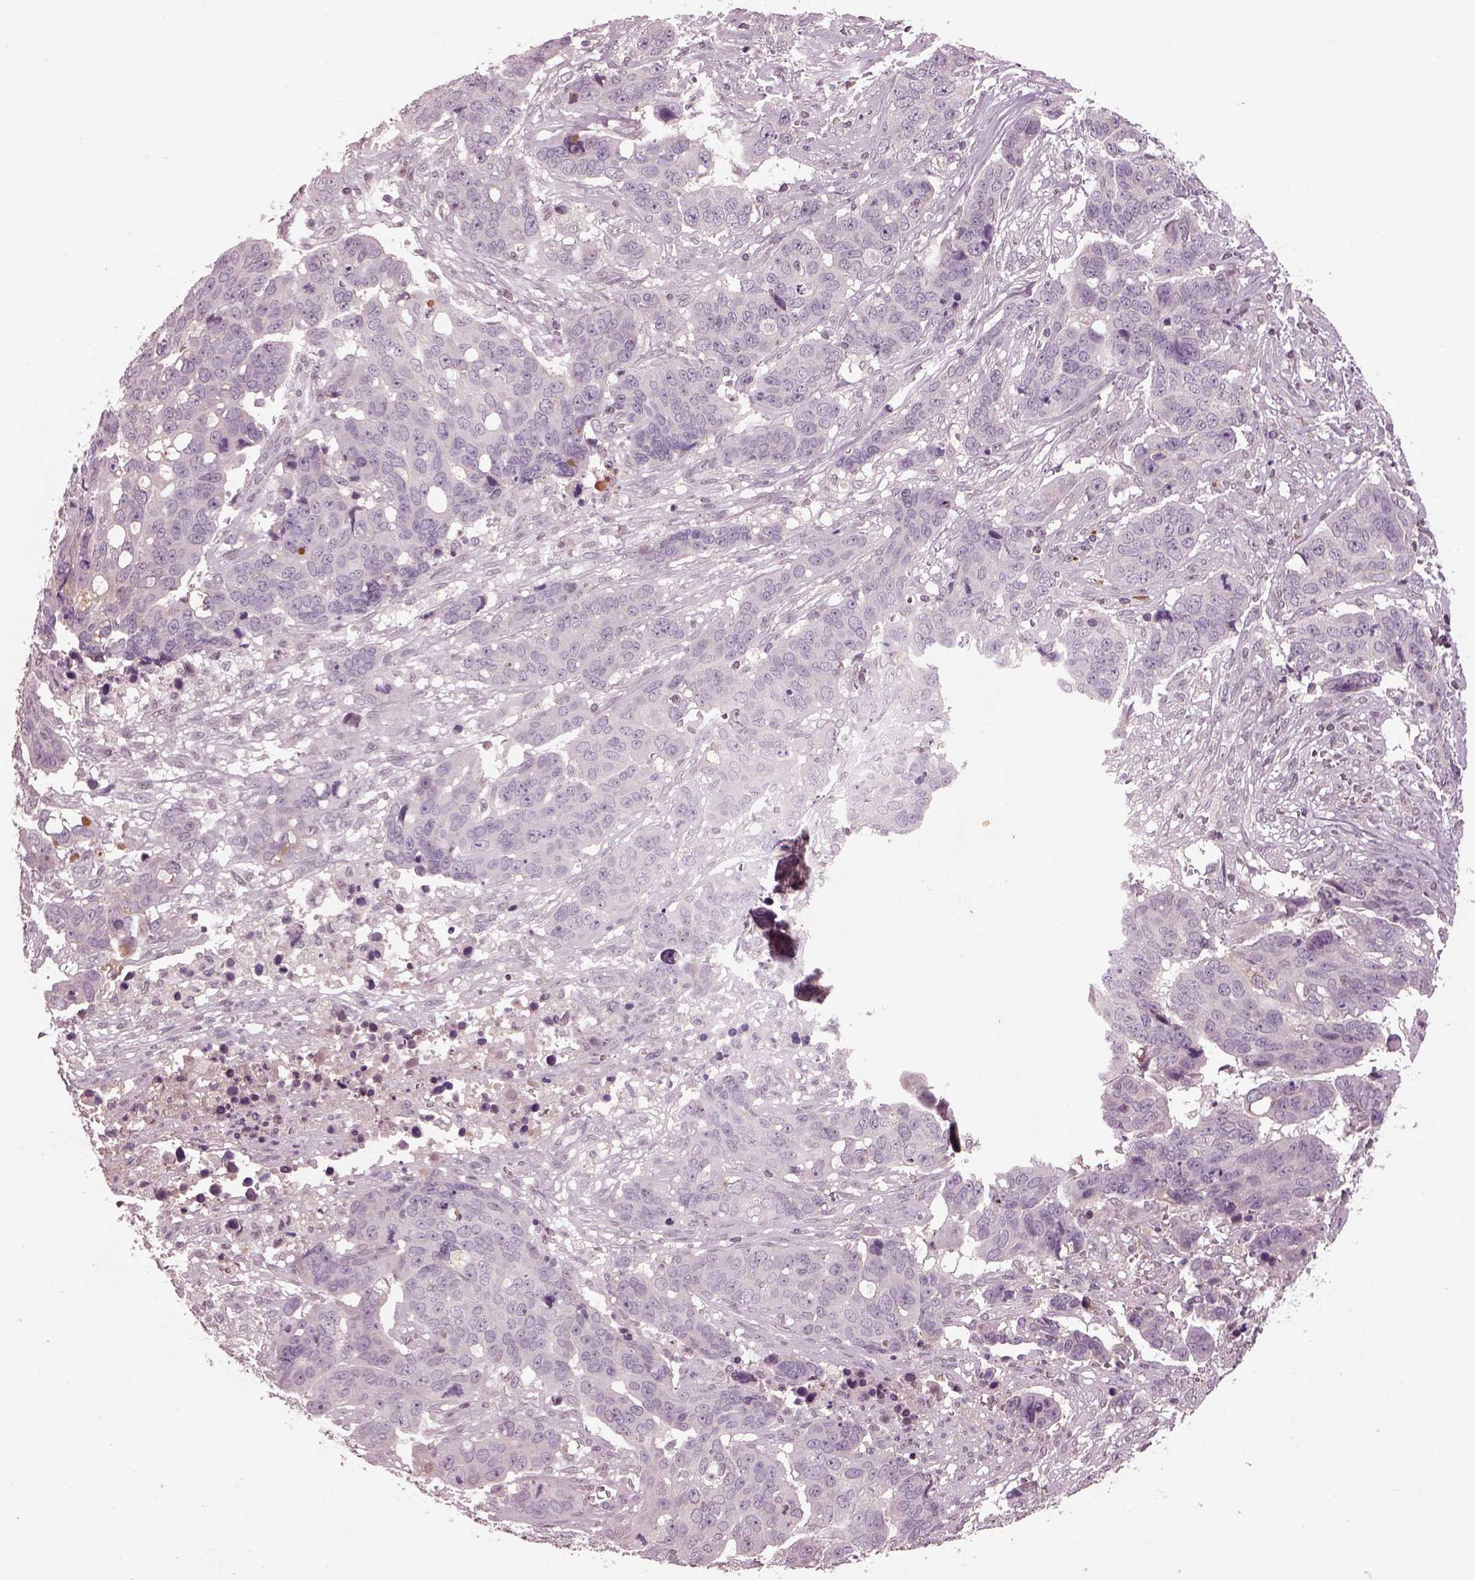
{"staining": {"intensity": "negative", "quantity": "none", "location": "none"}, "tissue": "ovarian cancer", "cell_type": "Tumor cells", "image_type": "cancer", "snomed": [{"axis": "morphology", "description": "Carcinoma, endometroid"}, {"axis": "topography", "description": "Ovary"}], "caption": "Immunohistochemistry of ovarian cancer (endometroid carcinoma) exhibits no expression in tumor cells.", "gene": "PTX4", "patient": {"sex": "female", "age": 78}}